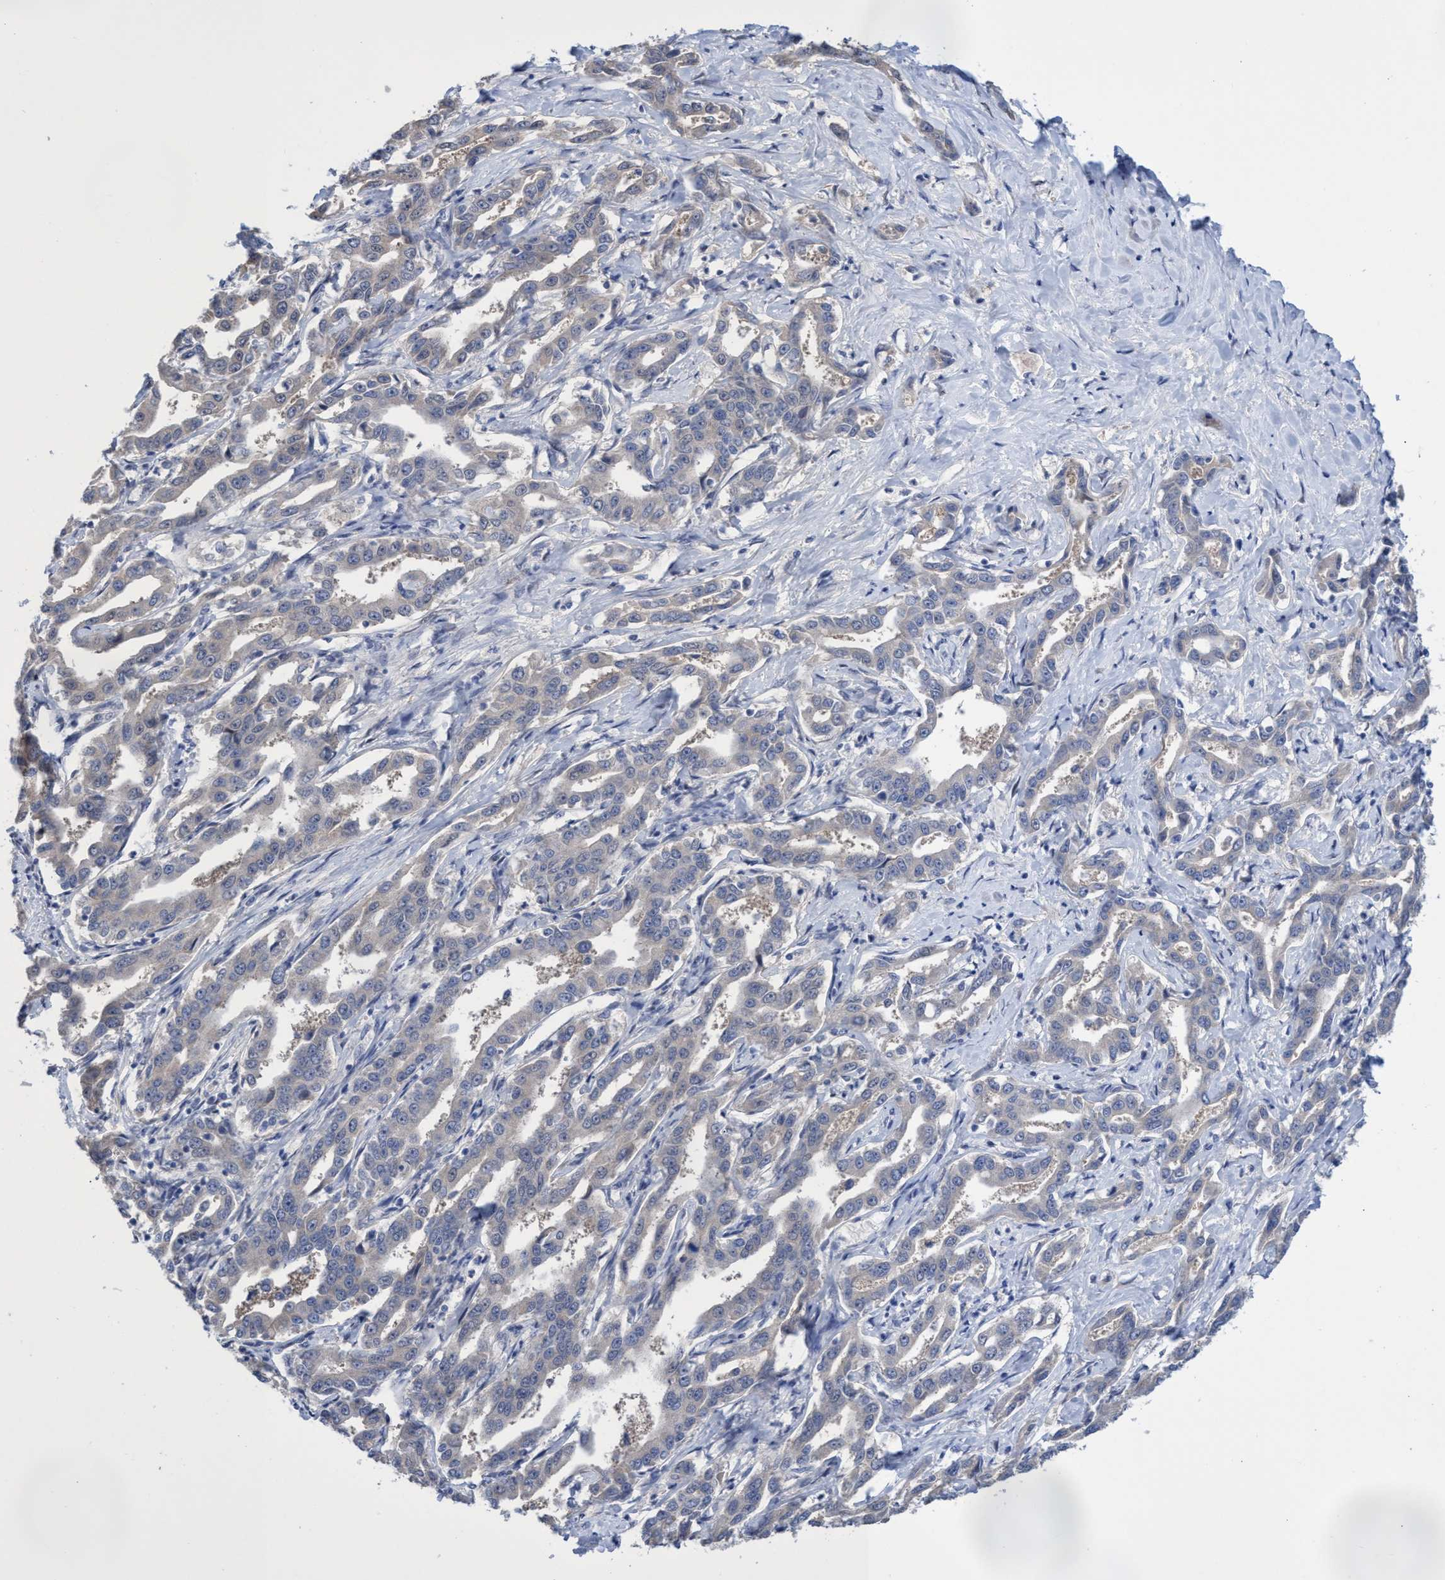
{"staining": {"intensity": "weak", "quantity": "<25%", "location": "cytoplasmic/membranous"}, "tissue": "liver cancer", "cell_type": "Tumor cells", "image_type": "cancer", "snomed": [{"axis": "morphology", "description": "Cholangiocarcinoma"}, {"axis": "topography", "description": "Liver"}], "caption": "Immunohistochemical staining of human cholangiocarcinoma (liver) shows no significant expression in tumor cells. (DAB (3,3'-diaminobenzidine) immunohistochemistry (IHC) visualized using brightfield microscopy, high magnification).", "gene": "SVEP1", "patient": {"sex": "male", "age": 59}}